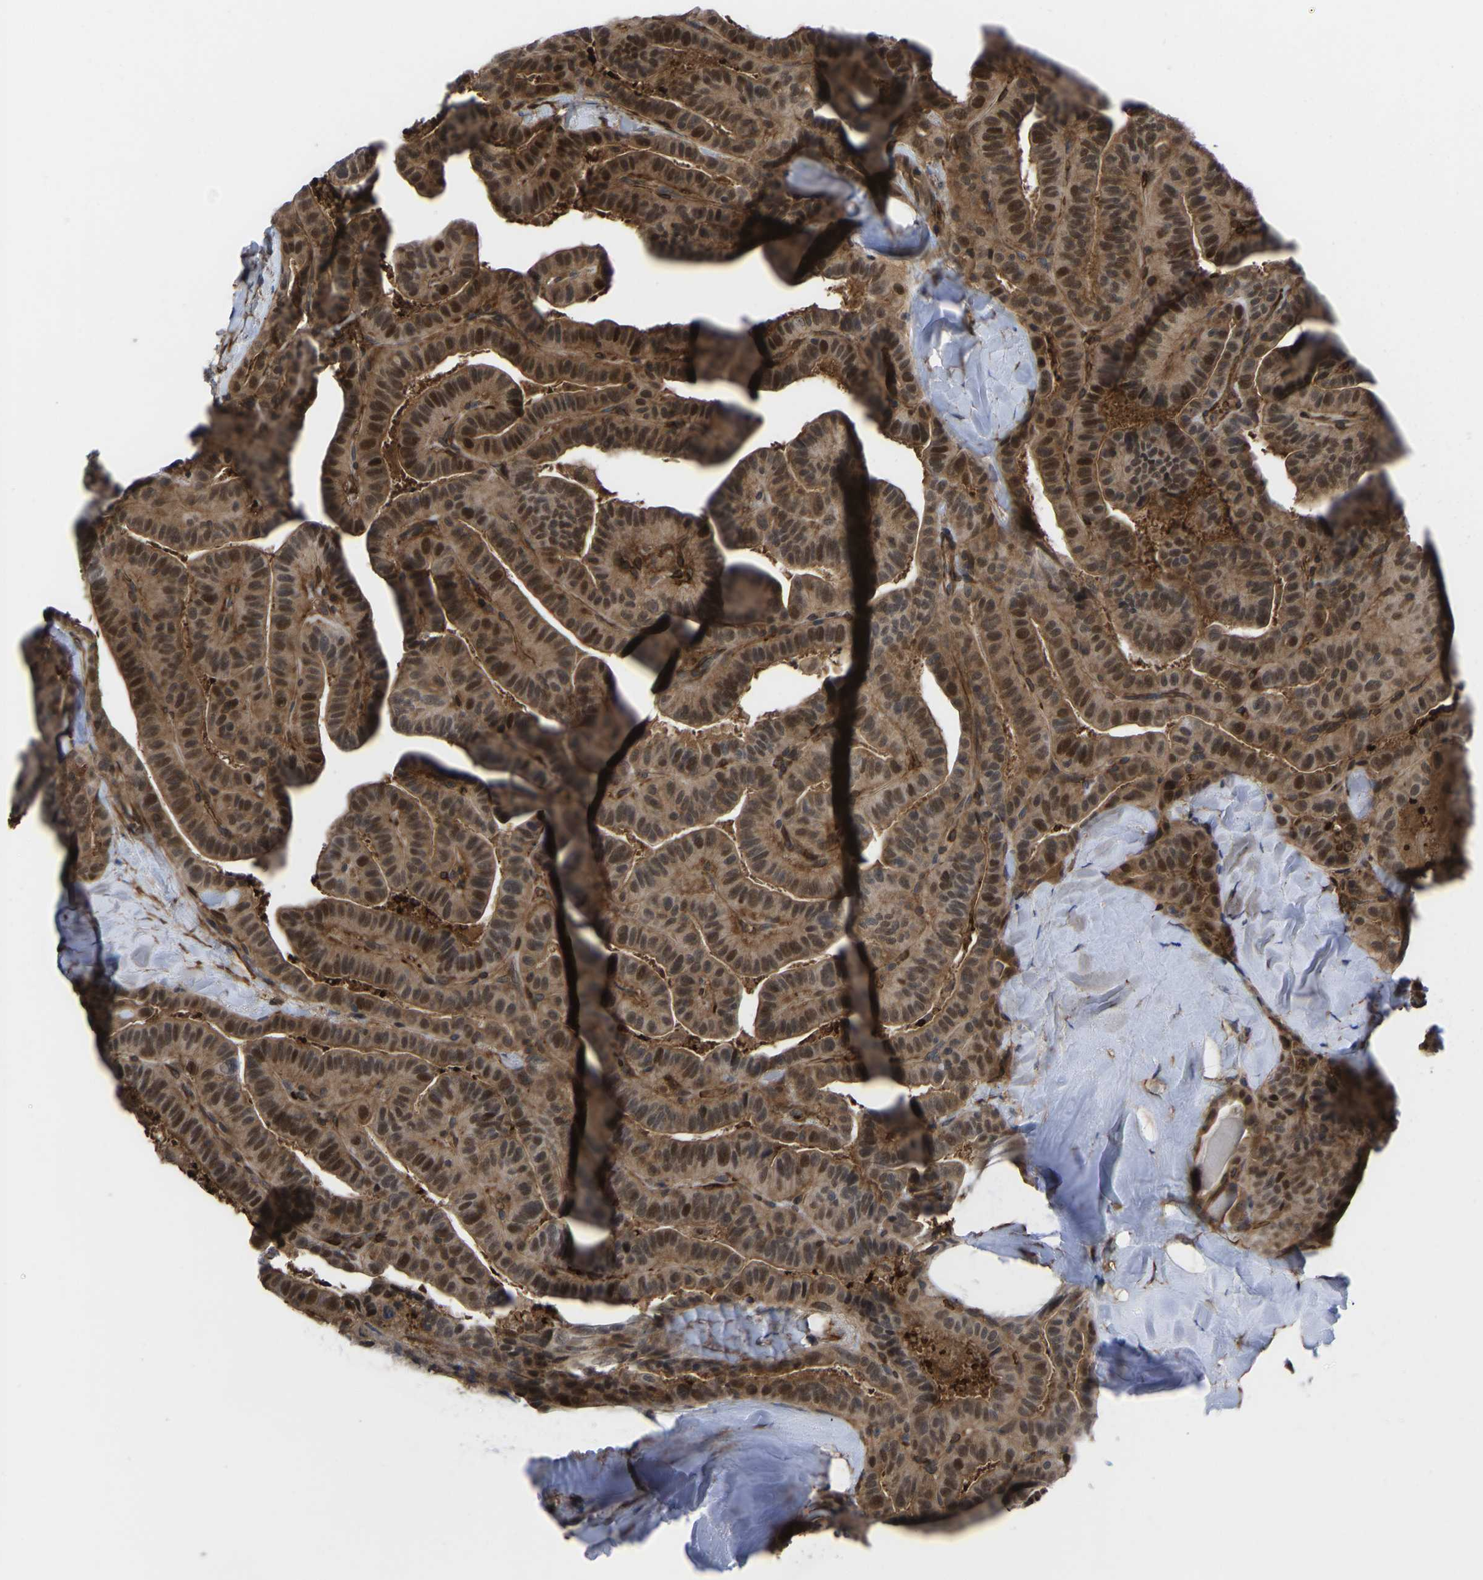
{"staining": {"intensity": "strong", "quantity": ">75%", "location": "cytoplasmic/membranous,nuclear"}, "tissue": "thyroid cancer", "cell_type": "Tumor cells", "image_type": "cancer", "snomed": [{"axis": "morphology", "description": "Papillary adenocarcinoma, NOS"}, {"axis": "topography", "description": "Thyroid gland"}], "caption": "This image demonstrates immunohistochemistry staining of thyroid papillary adenocarcinoma, with high strong cytoplasmic/membranous and nuclear staining in about >75% of tumor cells.", "gene": "CYP7B1", "patient": {"sex": "male", "age": 77}}